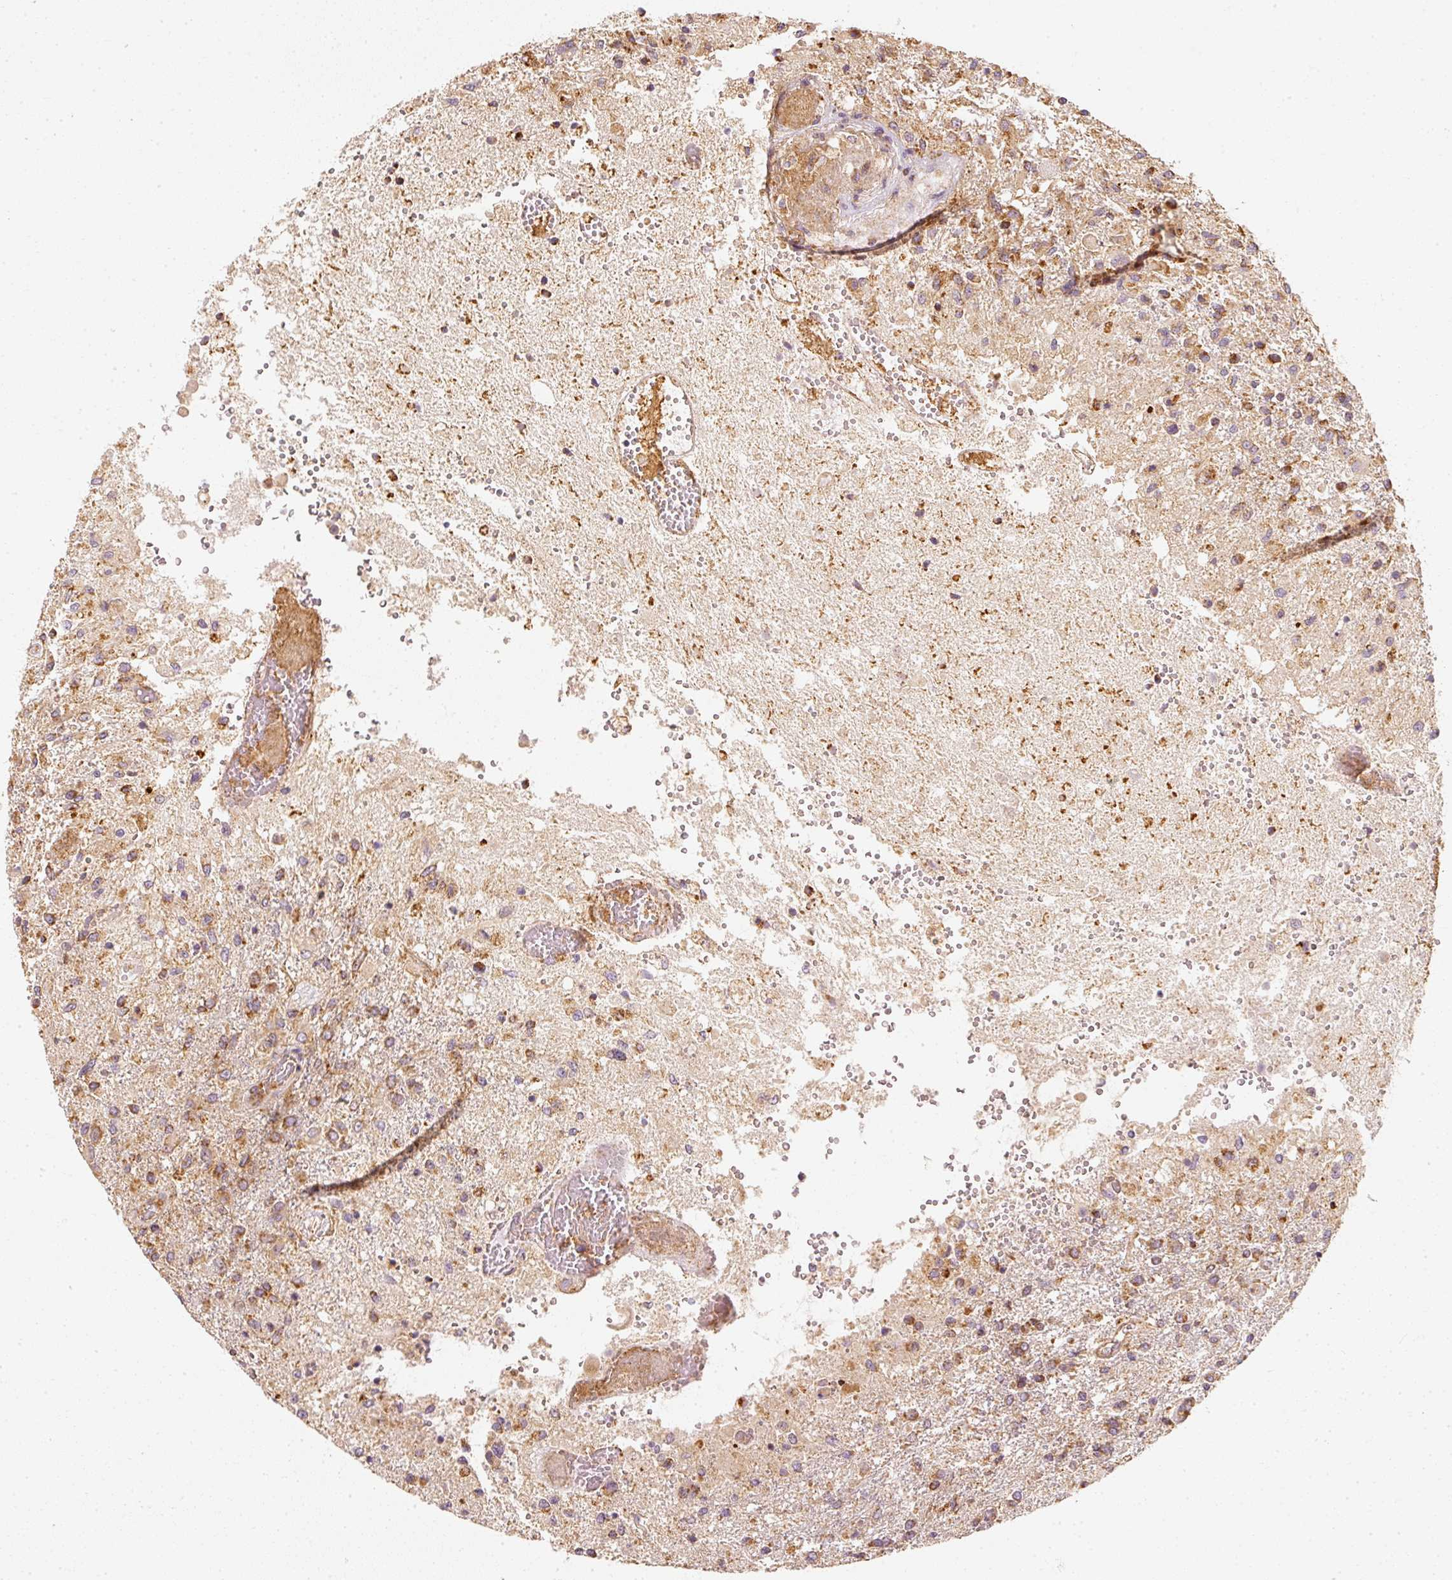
{"staining": {"intensity": "moderate", "quantity": ">75%", "location": "cytoplasmic/membranous"}, "tissue": "glioma", "cell_type": "Tumor cells", "image_type": "cancer", "snomed": [{"axis": "morphology", "description": "Glioma, malignant, High grade"}, {"axis": "topography", "description": "Brain"}], "caption": "High-power microscopy captured an immunohistochemistry (IHC) photomicrograph of glioma, revealing moderate cytoplasmic/membranous expression in approximately >75% of tumor cells.", "gene": "TOMM40", "patient": {"sex": "female", "age": 74}}